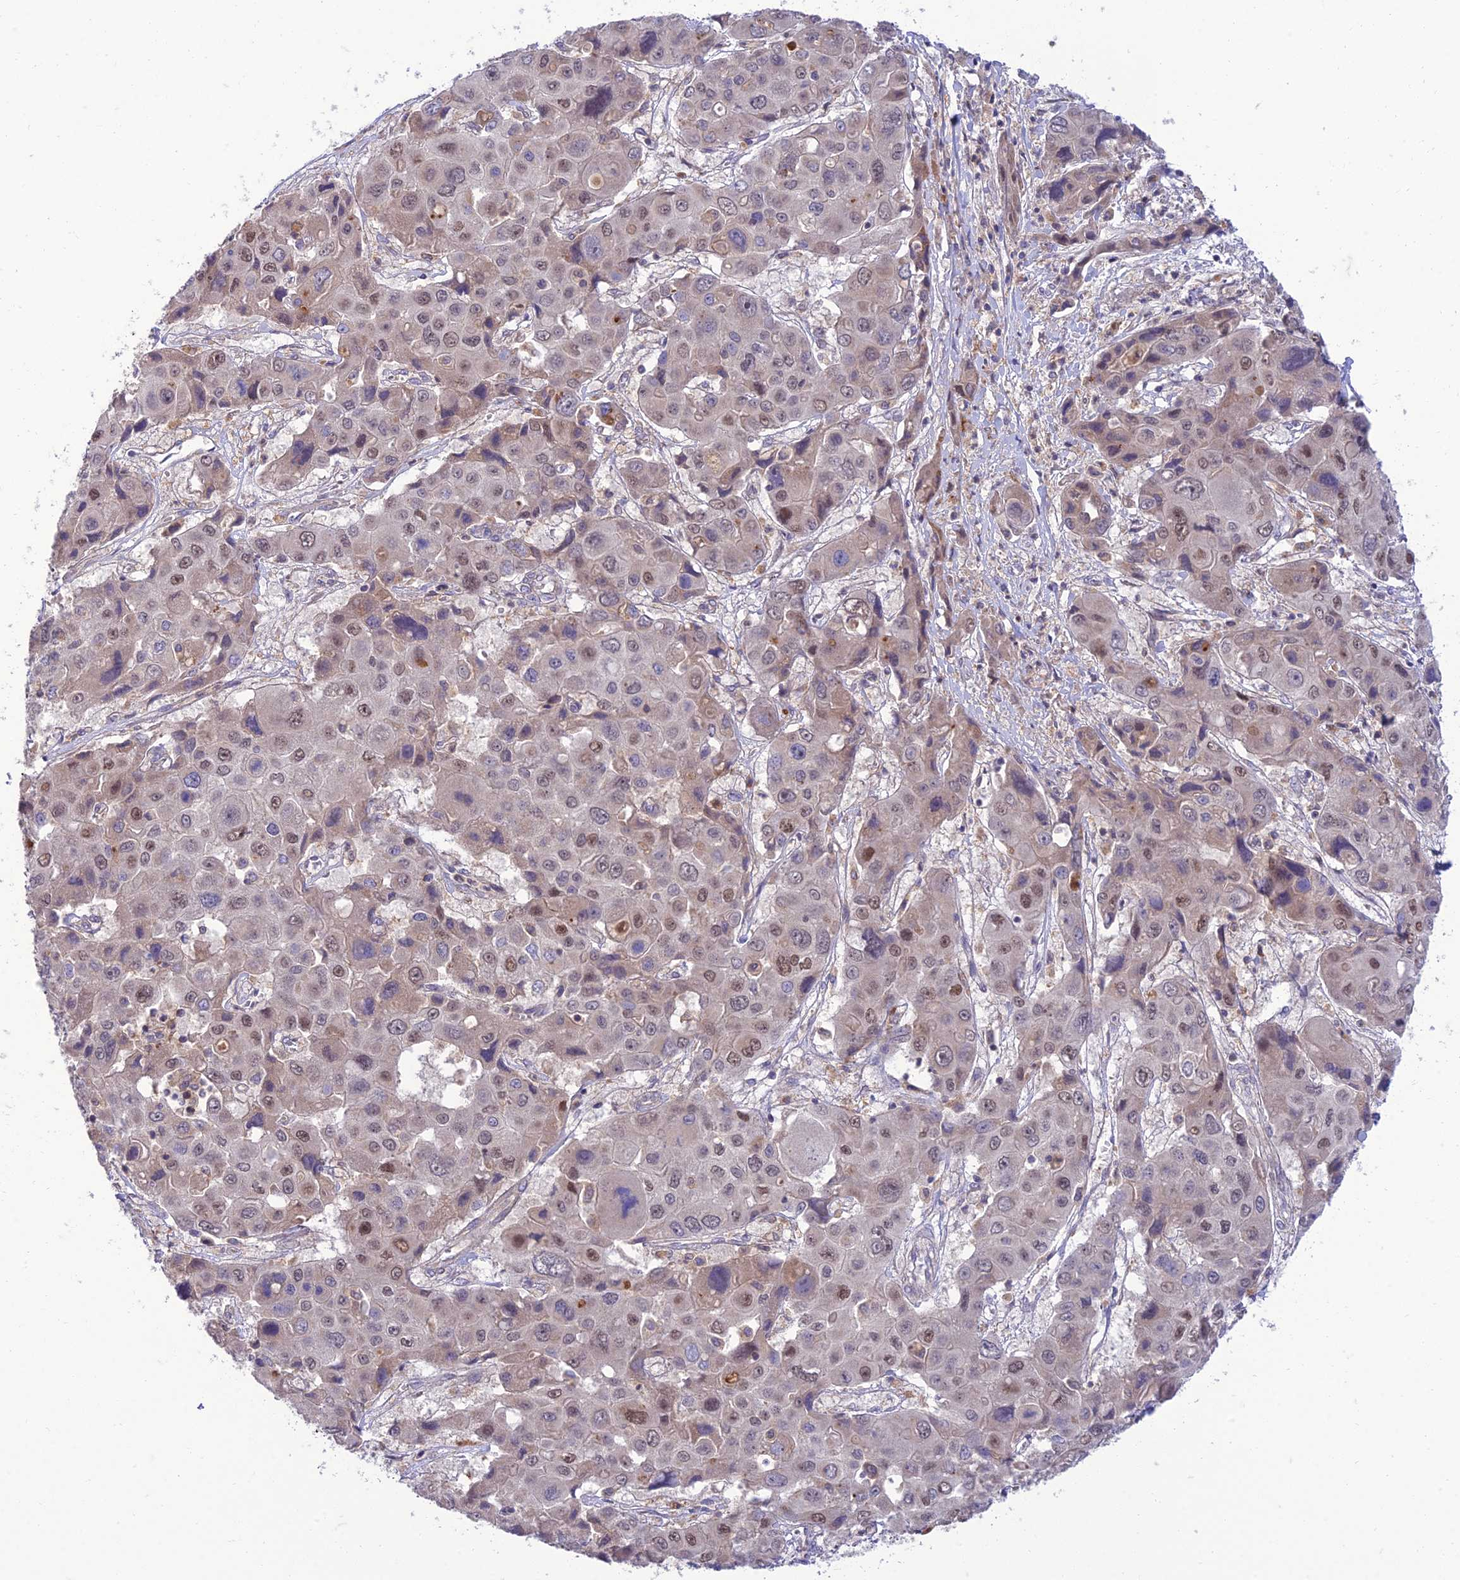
{"staining": {"intensity": "weak", "quantity": "25%-75%", "location": "nuclear"}, "tissue": "liver cancer", "cell_type": "Tumor cells", "image_type": "cancer", "snomed": [{"axis": "morphology", "description": "Cholangiocarcinoma"}, {"axis": "topography", "description": "Liver"}], "caption": "Immunohistochemistry image of neoplastic tissue: cholangiocarcinoma (liver) stained using immunohistochemistry (IHC) shows low levels of weak protein expression localized specifically in the nuclear of tumor cells, appearing as a nuclear brown color.", "gene": "IRAK3", "patient": {"sex": "male", "age": 67}}